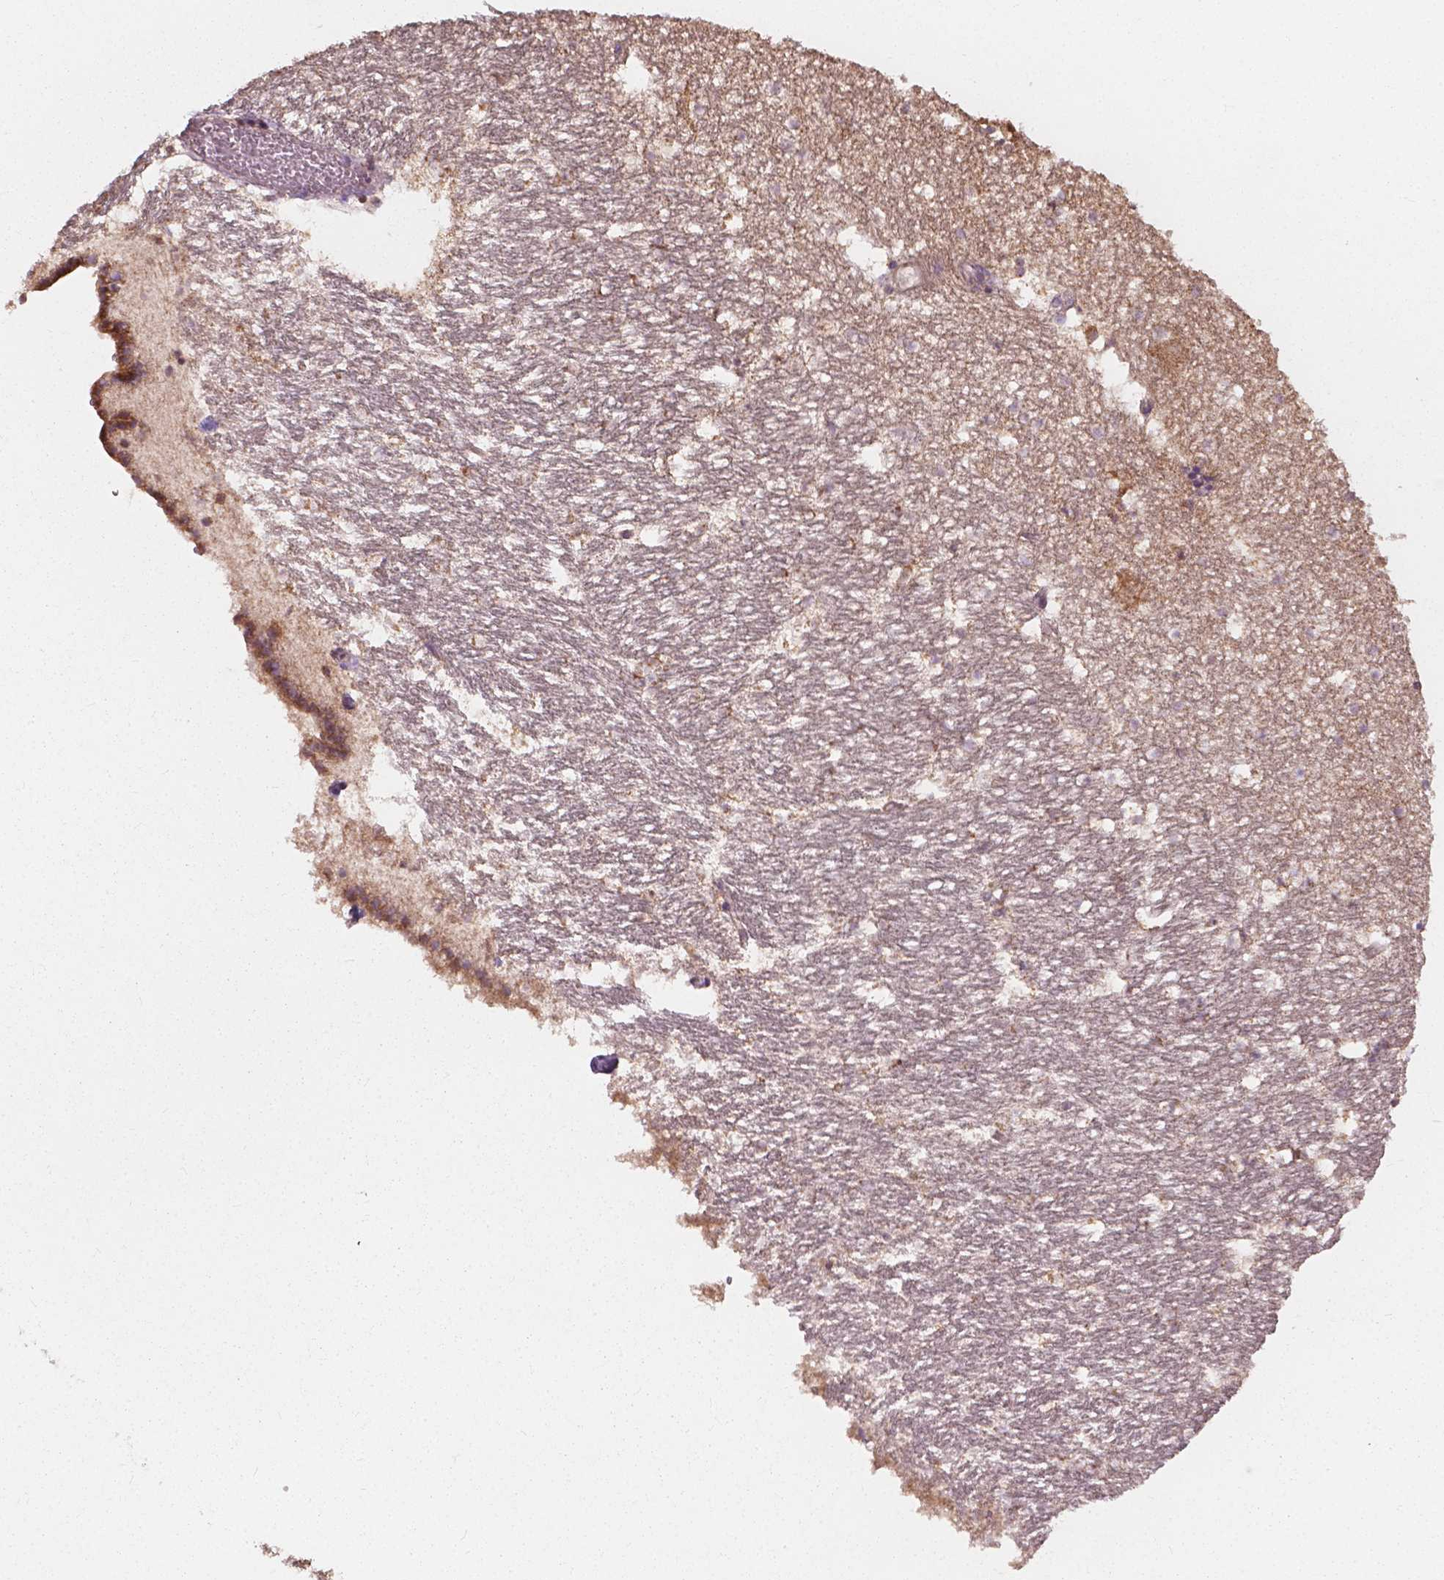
{"staining": {"intensity": "negative", "quantity": "none", "location": "none"}, "tissue": "hippocampus", "cell_type": "Glial cells", "image_type": "normal", "snomed": [{"axis": "morphology", "description": "Normal tissue, NOS"}, {"axis": "topography", "description": "Hippocampus"}], "caption": "Immunohistochemistry histopathology image of normal hippocampus: hippocampus stained with DAB (3,3'-diaminobenzidine) demonstrates no significant protein positivity in glial cells.", "gene": "NDUFA10", "patient": {"sex": "male", "age": 26}}